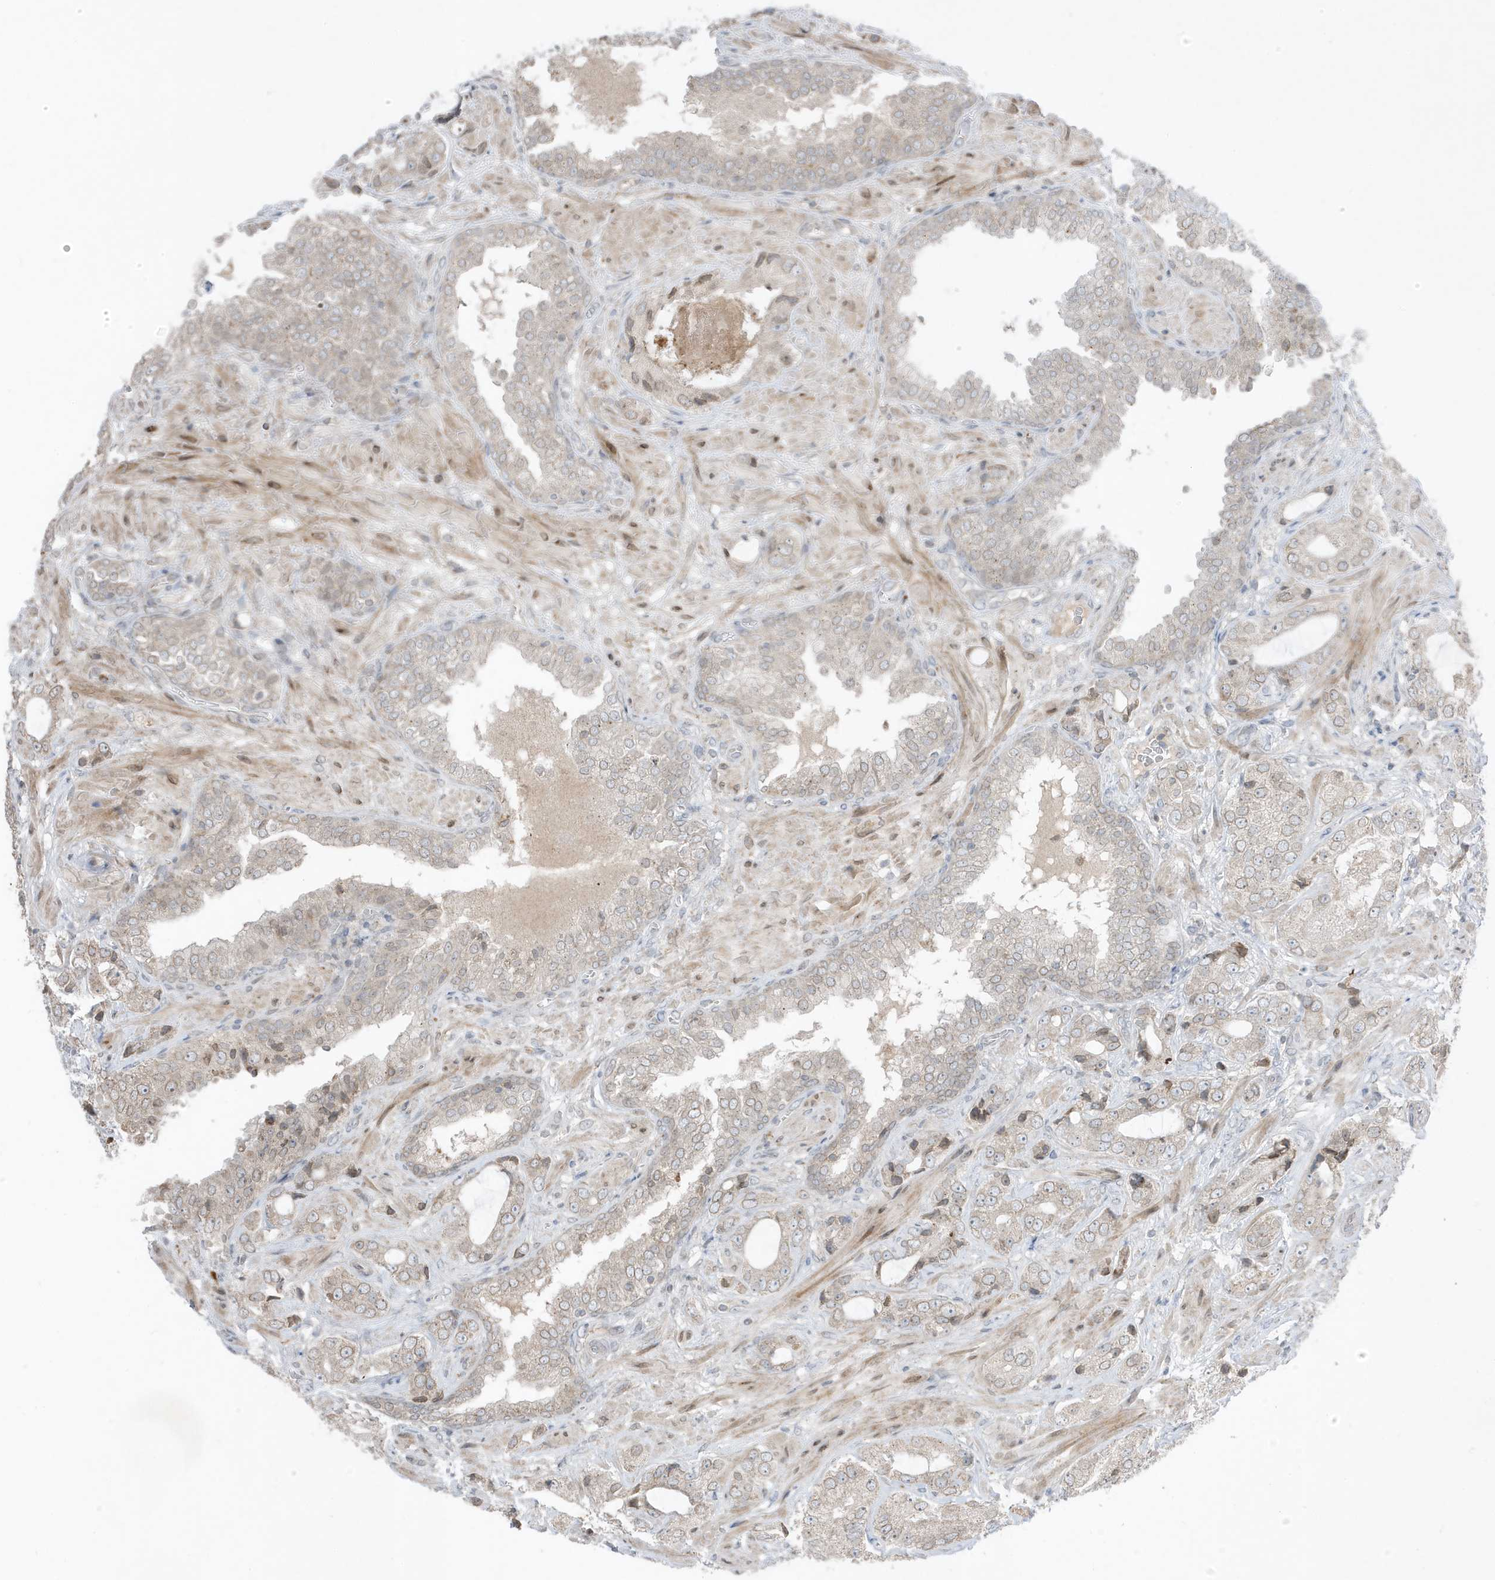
{"staining": {"intensity": "weak", "quantity": ">75%", "location": "cytoplasmic/membranous"}, "tissue": "prostate cancer", "cell_type": "Tumor cells", "image_type": "cancer", "snomed": [{"axis": "morphology", "description": "Normal tissue, NOS"}, {"axis": "morphology", "description": "Adenocarcinoma, High grade"}, {"axis": "topography", "description": "Prostate"}, {"axis": "topography", "description": "Peripheral nerve tissue"}], "caption": "A brown stain highlights weak cytoplasmic/membranous expression of a protein in human prostate cancer tumor cells. (Brightfield microscopy of DAB IHC at high magnification).", "gene": "FNDC1", "patient": {"sex": "male", "age": 59}}